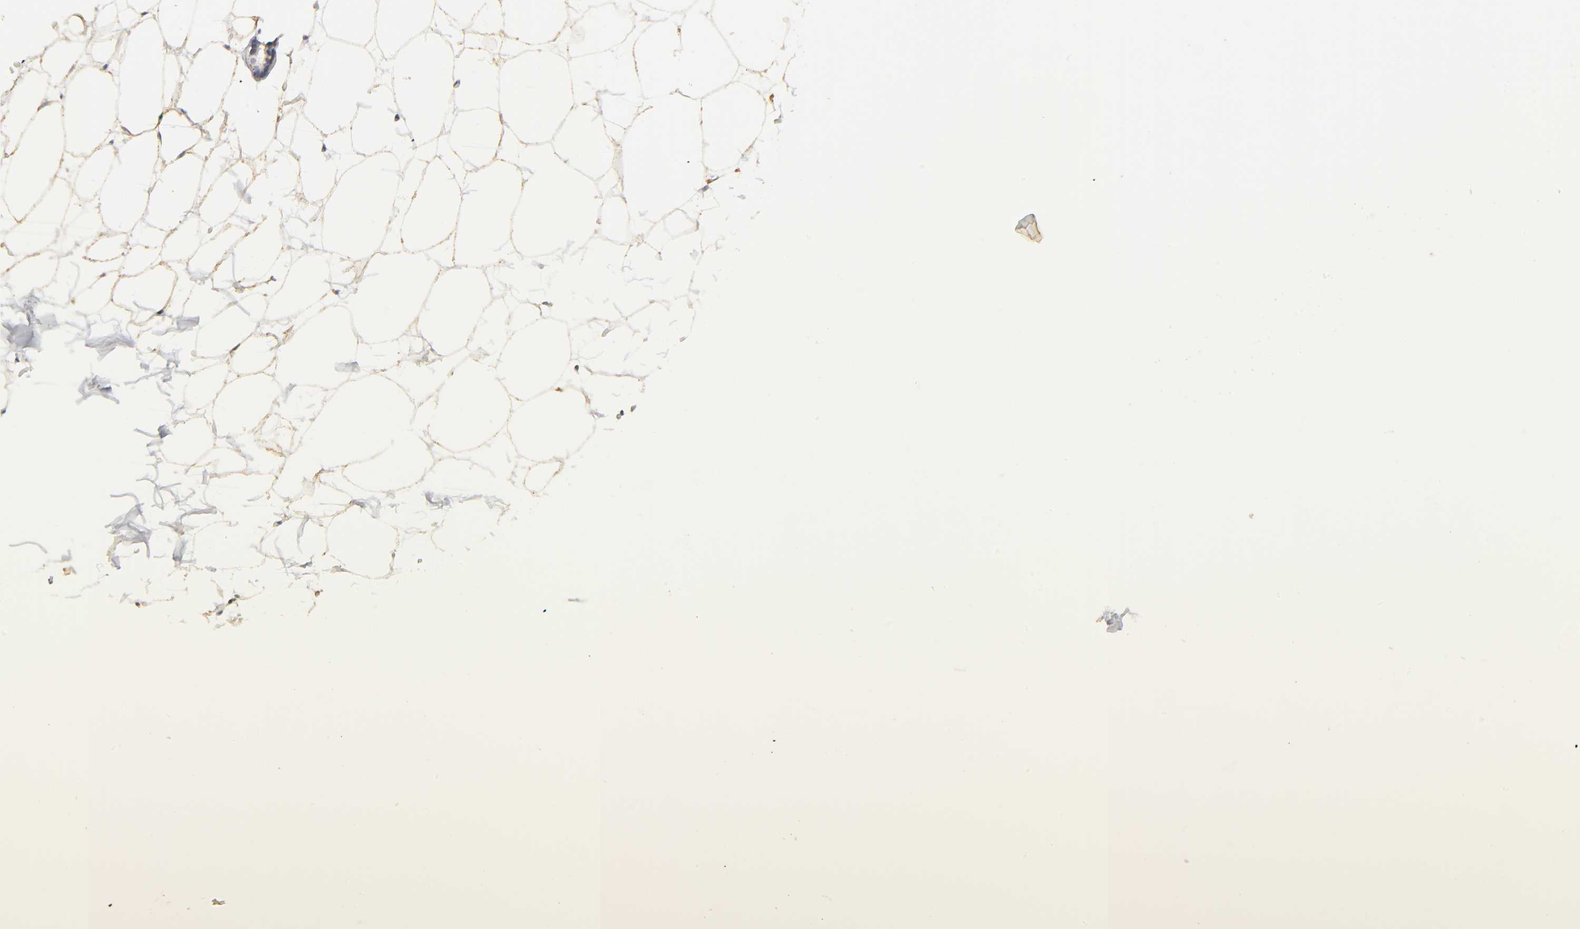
{"staining": {"intensity": "negative", "quantity": "none", "location": "none"}, "tissue": "adipose tissue", "cell_type": "Adipocytes", "image_type": "normal", "snomed": [{"axis": "morphology", "description": "Normal tissue, NOS"}, {"axis": "morphology", "description": "Duct carcinoma"}, {"axis": "topography", "description": "Breast"}, {"axis": "topography", "description": "Adipose tissue"}], "caption": "The immunohistochemistry (IHC) micrograph has no significant staining in adipocytes of adipose tissue. Nuclei are stained in blue.", "gene": "LRP1", "patient": {"sex": "female", "age": 37}}